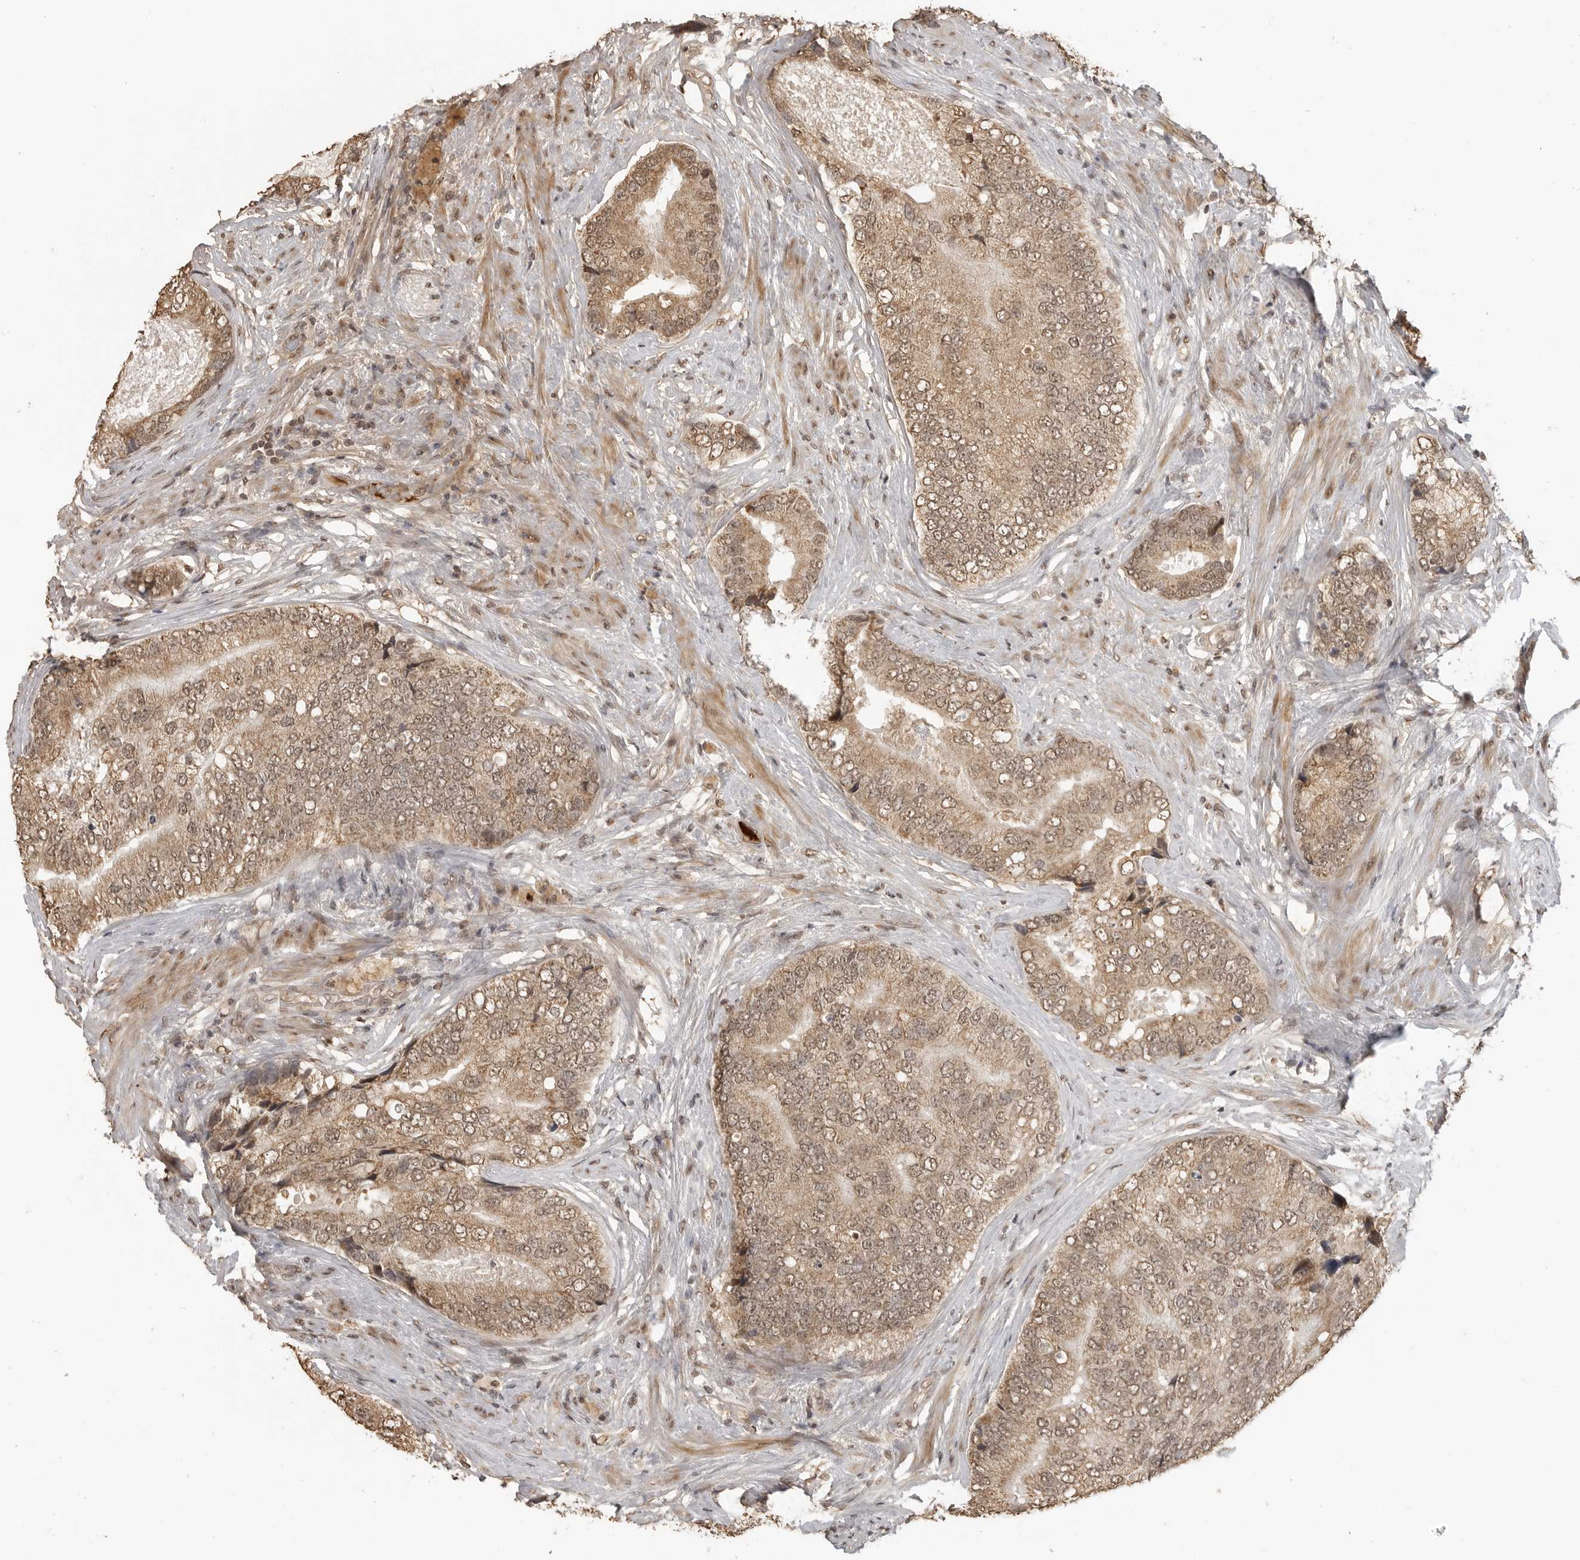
{"staining": {"intensity": "moderate", "quantity": ">75%", "location": "cytoplasmic/membranous,nuclear"}, "tissue": "prostate cancer", "cell_type": "Tumor cells", "image_type": "cancer", "snomed": [{"axis": "morphology", "description": "Adenocarcinoma, High grade"}, {"axis": "topography", "description": "Prostate"}], "caption": "A medium amount of moderate cytoplasmic/membranous and nuclear positivity is seen in approximately >75% of tumor cells in prostate cancer (adenocarcinoma (high-grade)) tissue.", "gene": "CLOCK", "patient": {"sex": "male", "age": 70}}